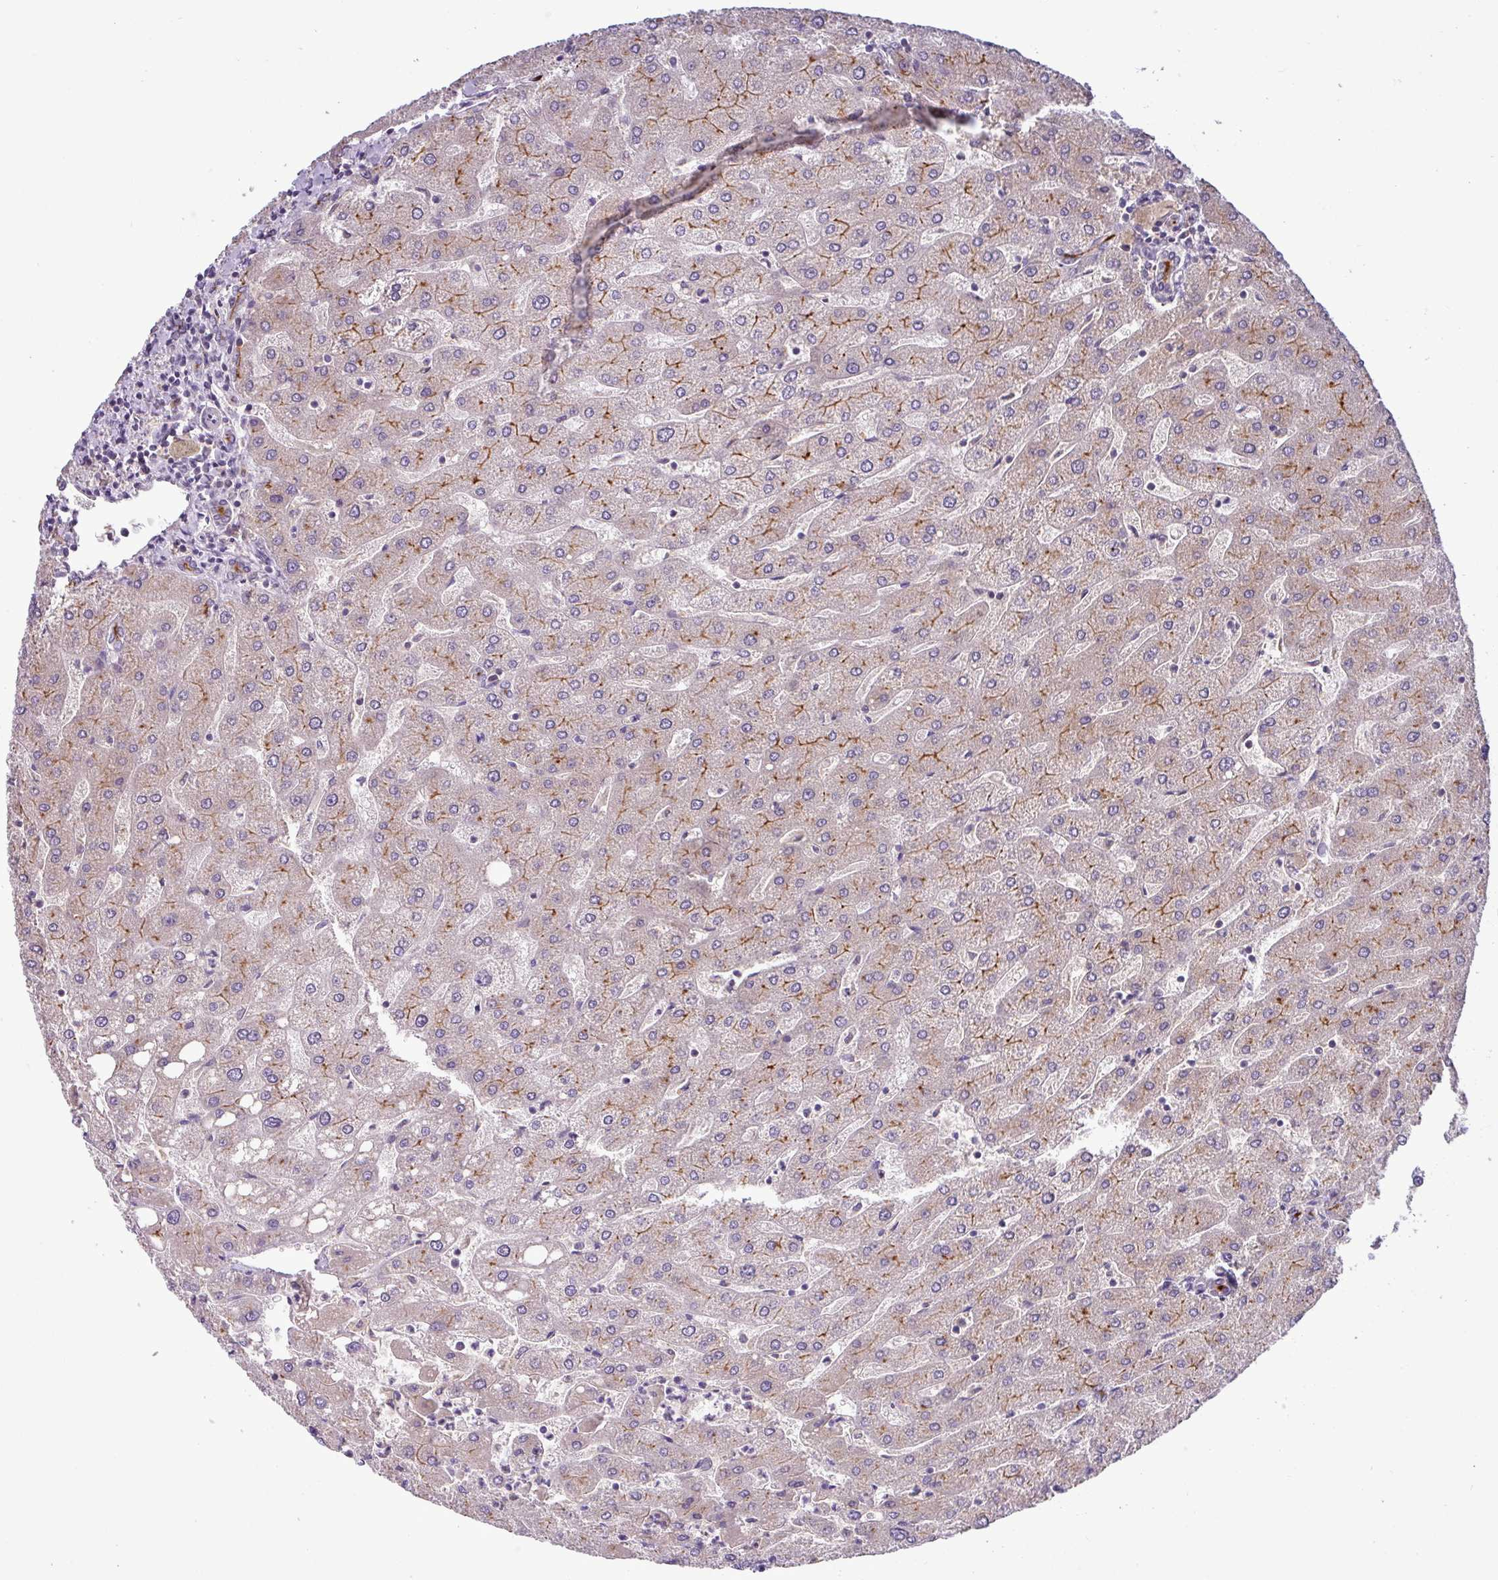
{"staining": {"intensity": "moderate", "quantity": "<25%", "location": "cytoplasmic/membranous"}, "tissue": "liver", "cell_type": "Cholangiocytes", "image_type": "normal", "snomed": [{"axis": "morphology", "description": "Normal tissue, NOS"}, {"axis": "topography", "description": "Liver"}], "caption": "Immunohistochemistry (IHC) photomicrograph of unremarkable liver: human liver stained using immunohistochemistry displays low levels of moderate protein expression localized specifically in the cytoplasmic/membranous of cholangiocytes, appearing as a cytoplasmic/membranous brown color.", "gene": "TMEM62", "patient": {"sex": "male", "age": 67}}